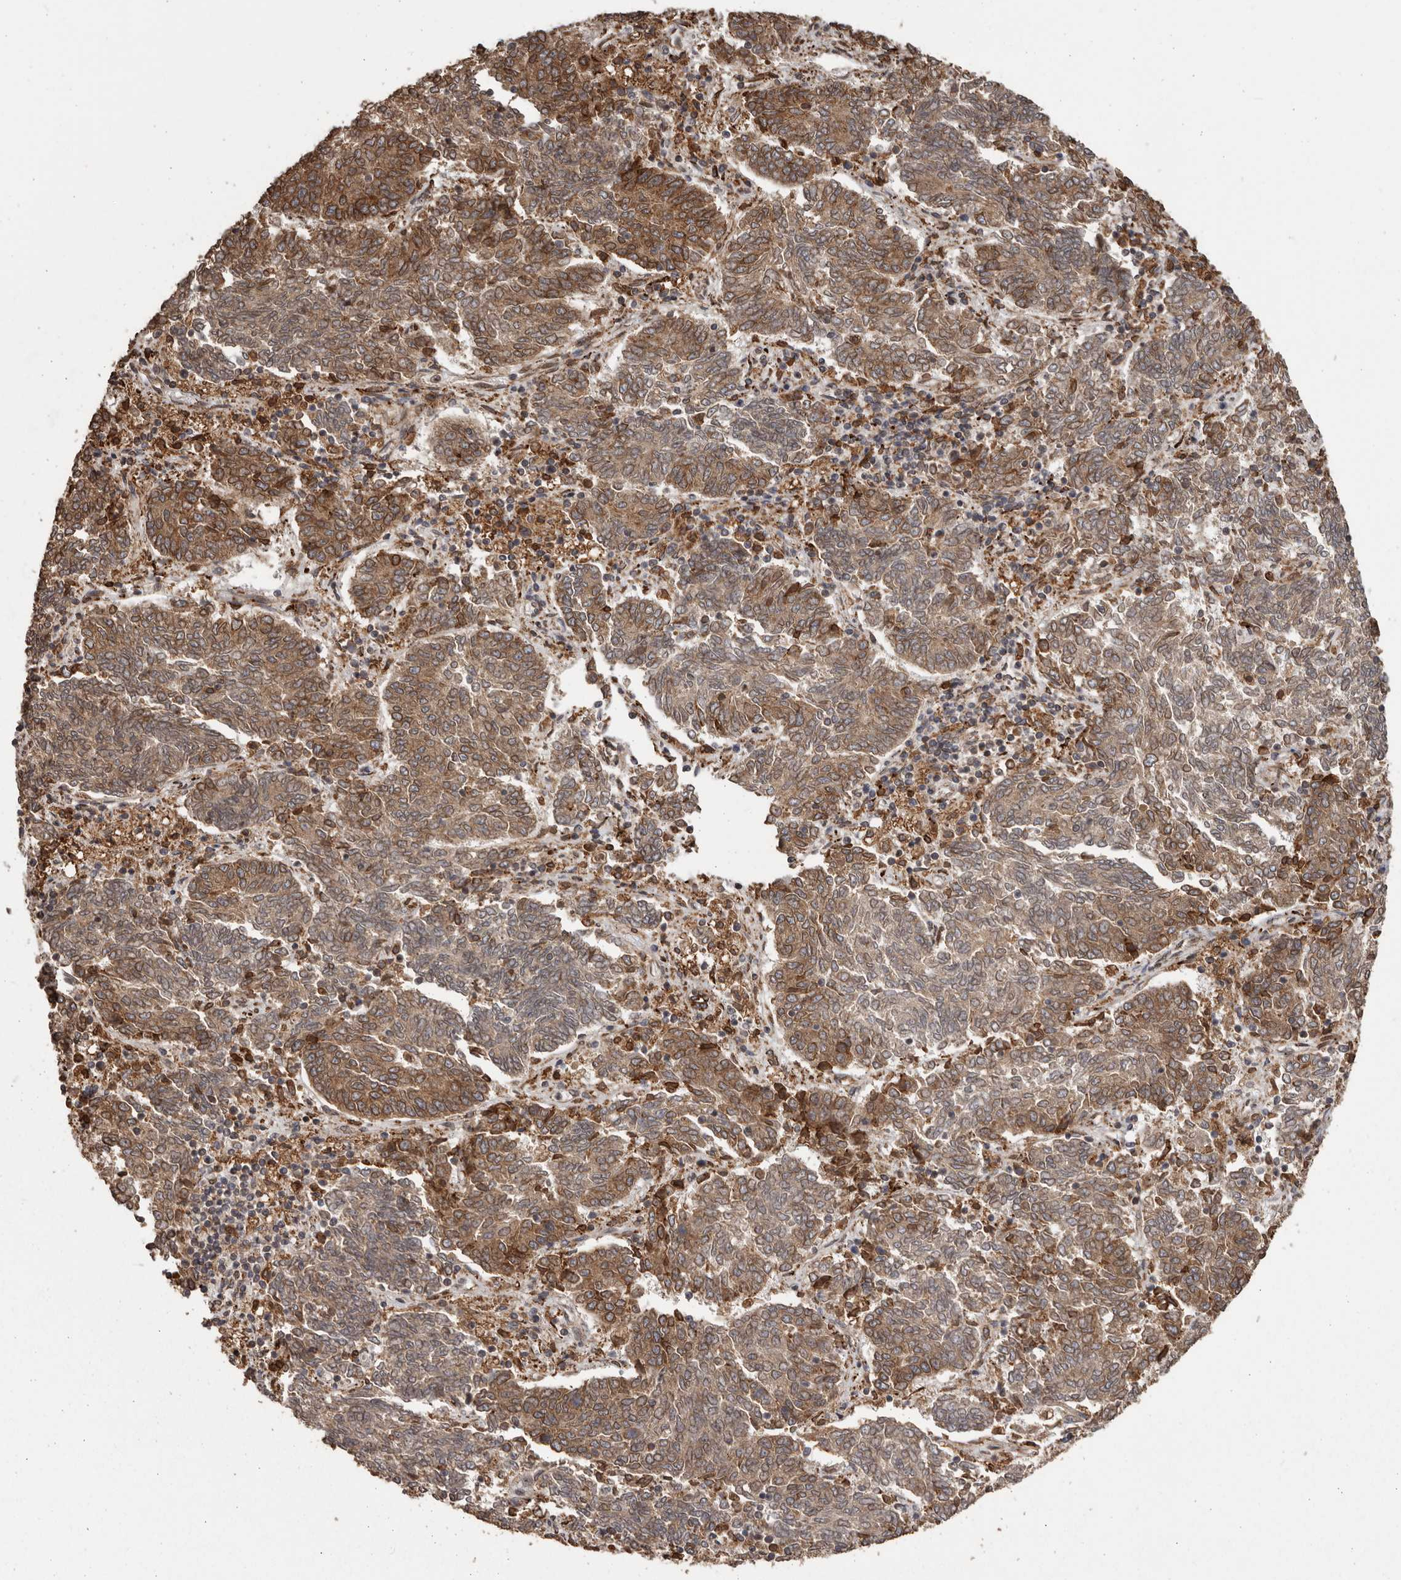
{"staining": {"intensity": "moderate", "quantity": ">75%", "location": "cytoplasmic/membranous"}, "tissue": "endometrial cancer", "cell_type": "Tumor cells", "image_type": "cancer", "snomed": [{"axis": "morphology", "description": "Adenocarcinoma, NOS"}, {"axis": "topography", "description": "Endometrium"}], "caption": "Endometrial adenocarcinoma tissue exhibits moderate cytoplasmic/membranous positivity in about >75% of tumor cells, visualized by immunohistochemistry.", "gene": "NUP43", "patient": {"sex": "female", "age": 80}}